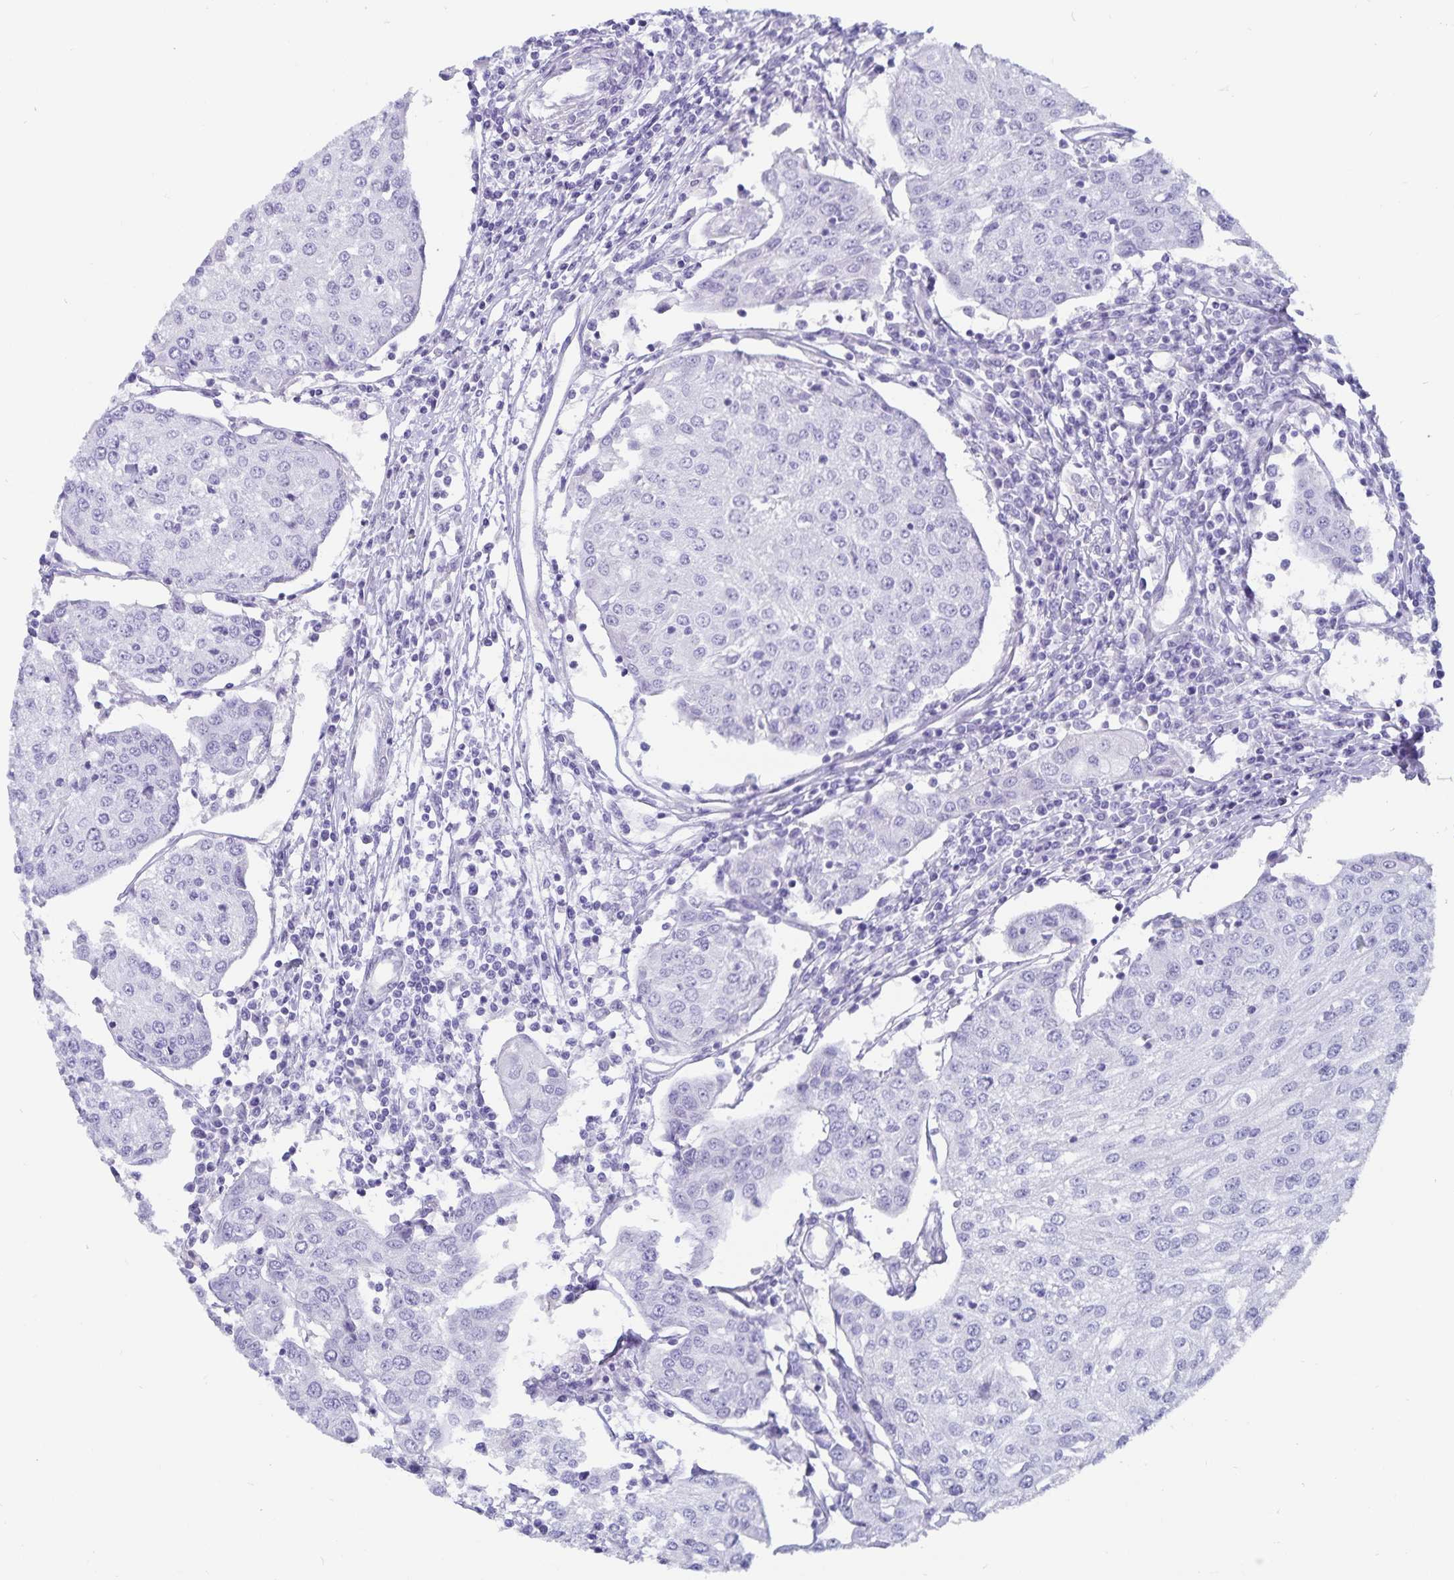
{"staining": {"intensity": "negative", "quantity": "none", "location": "none"}, "tissue": "urothelial cancer", "cell_type": "Tumor cells", "image_type": "cancer", "snomed": [{"axis": "morphology", "description": "Urothelial carcinoma, High grade"}, {"axis": "topography", "description": "Urinary bladder"}], "caption": "Tumor cells are negative for protein expression in human urothelial cancer.", "gene": "GPR137", "patient": {"sex": "female", "age": 85}}